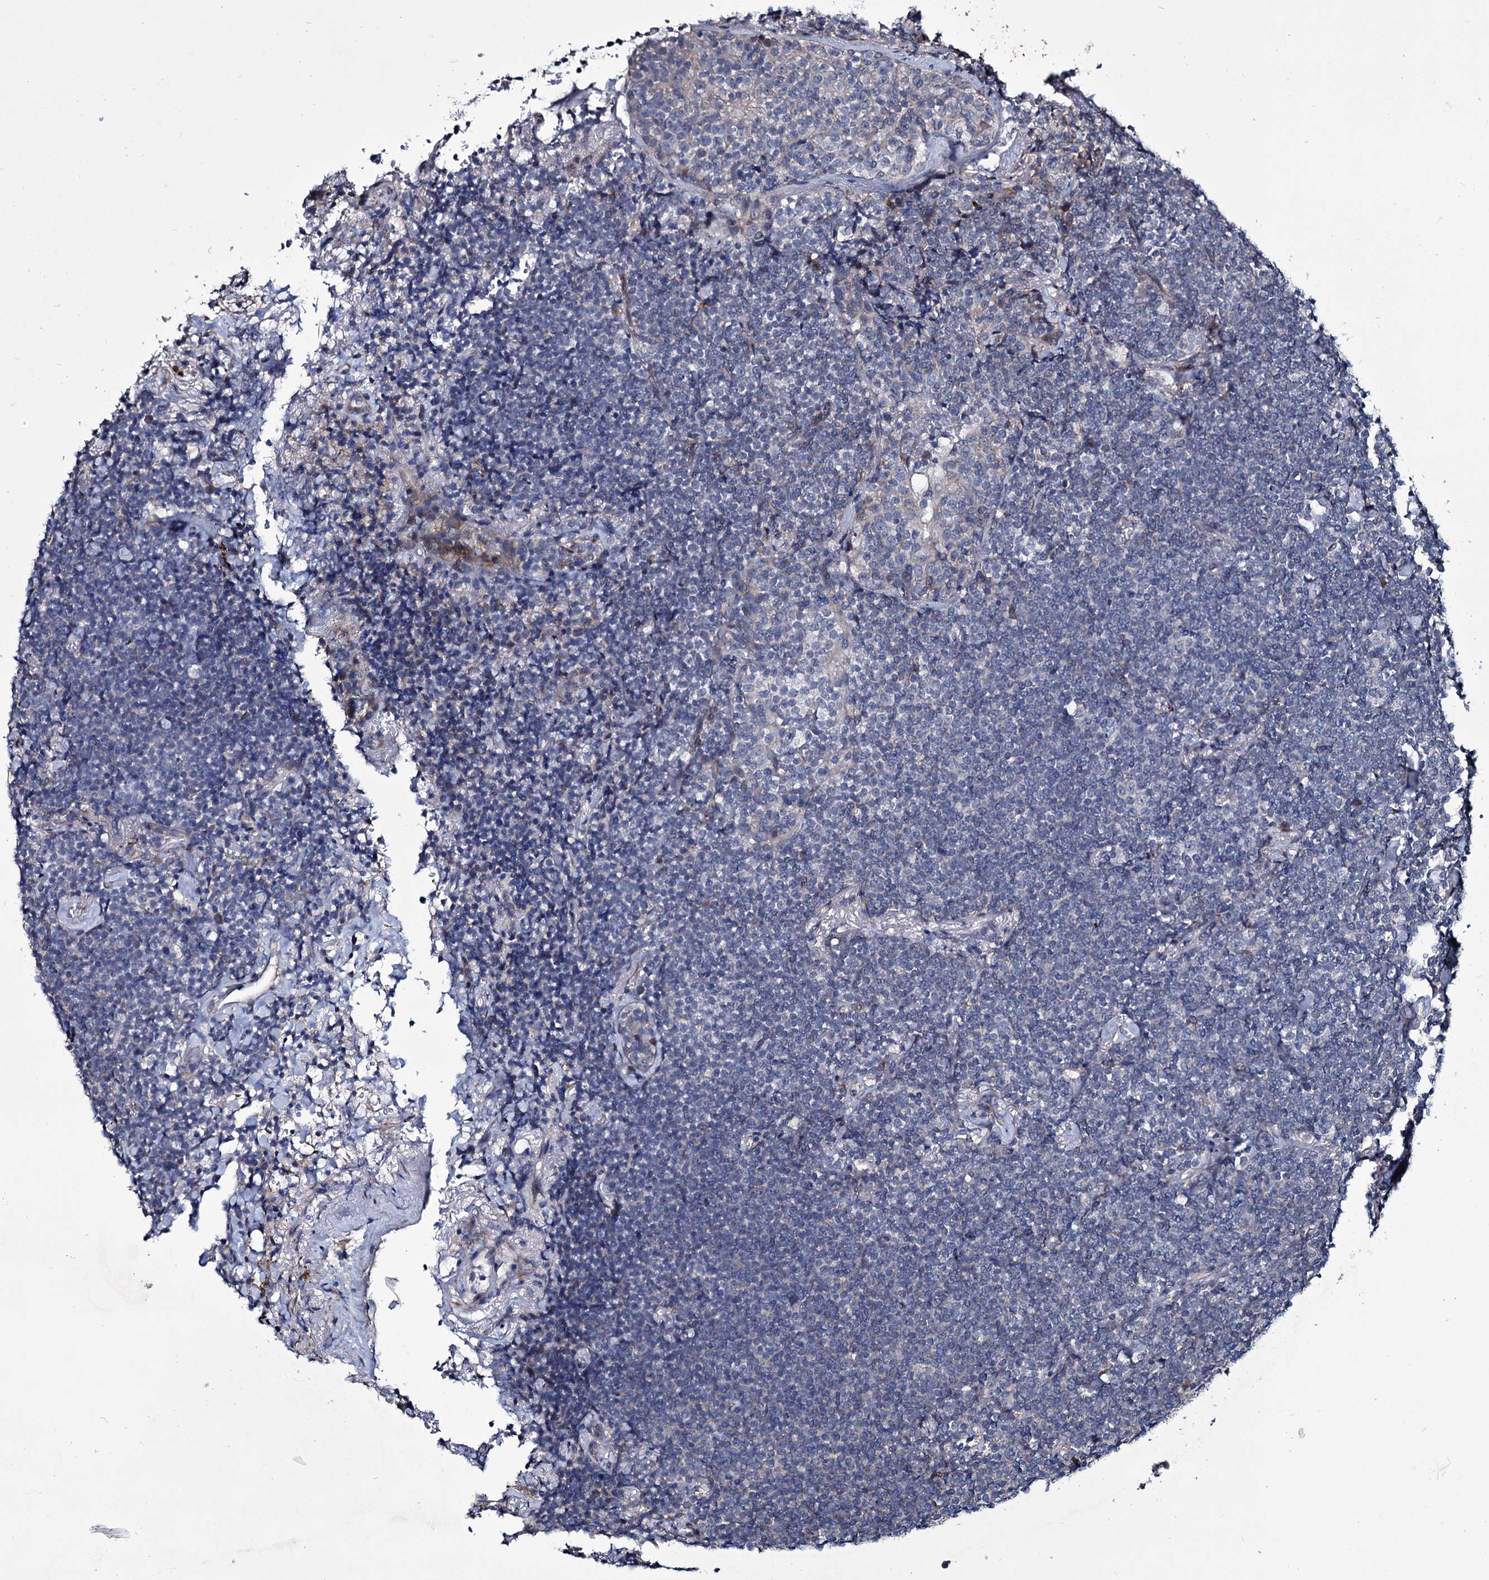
{"staining": {"intensity": "negative", "quantity": "none", "location": "none"}, "tissue": "lymphoma", "cell_type": "Tumor cells", "image_type": "cancer", "snomed": [{"axis": "morphology", "description": "Malignant lymphoma, non-Hodgkin's type, Low grade"}, {"axis": "topography", "description": "Lung"}], "caption": "Photomicrograph shows no protein staining in tumor cells of malignant lymphoma, non-Hodgkin's type (low-grade) tissue.", "gene": "TUBGCP5", "patient": {"sex": "female", "age": 71}}